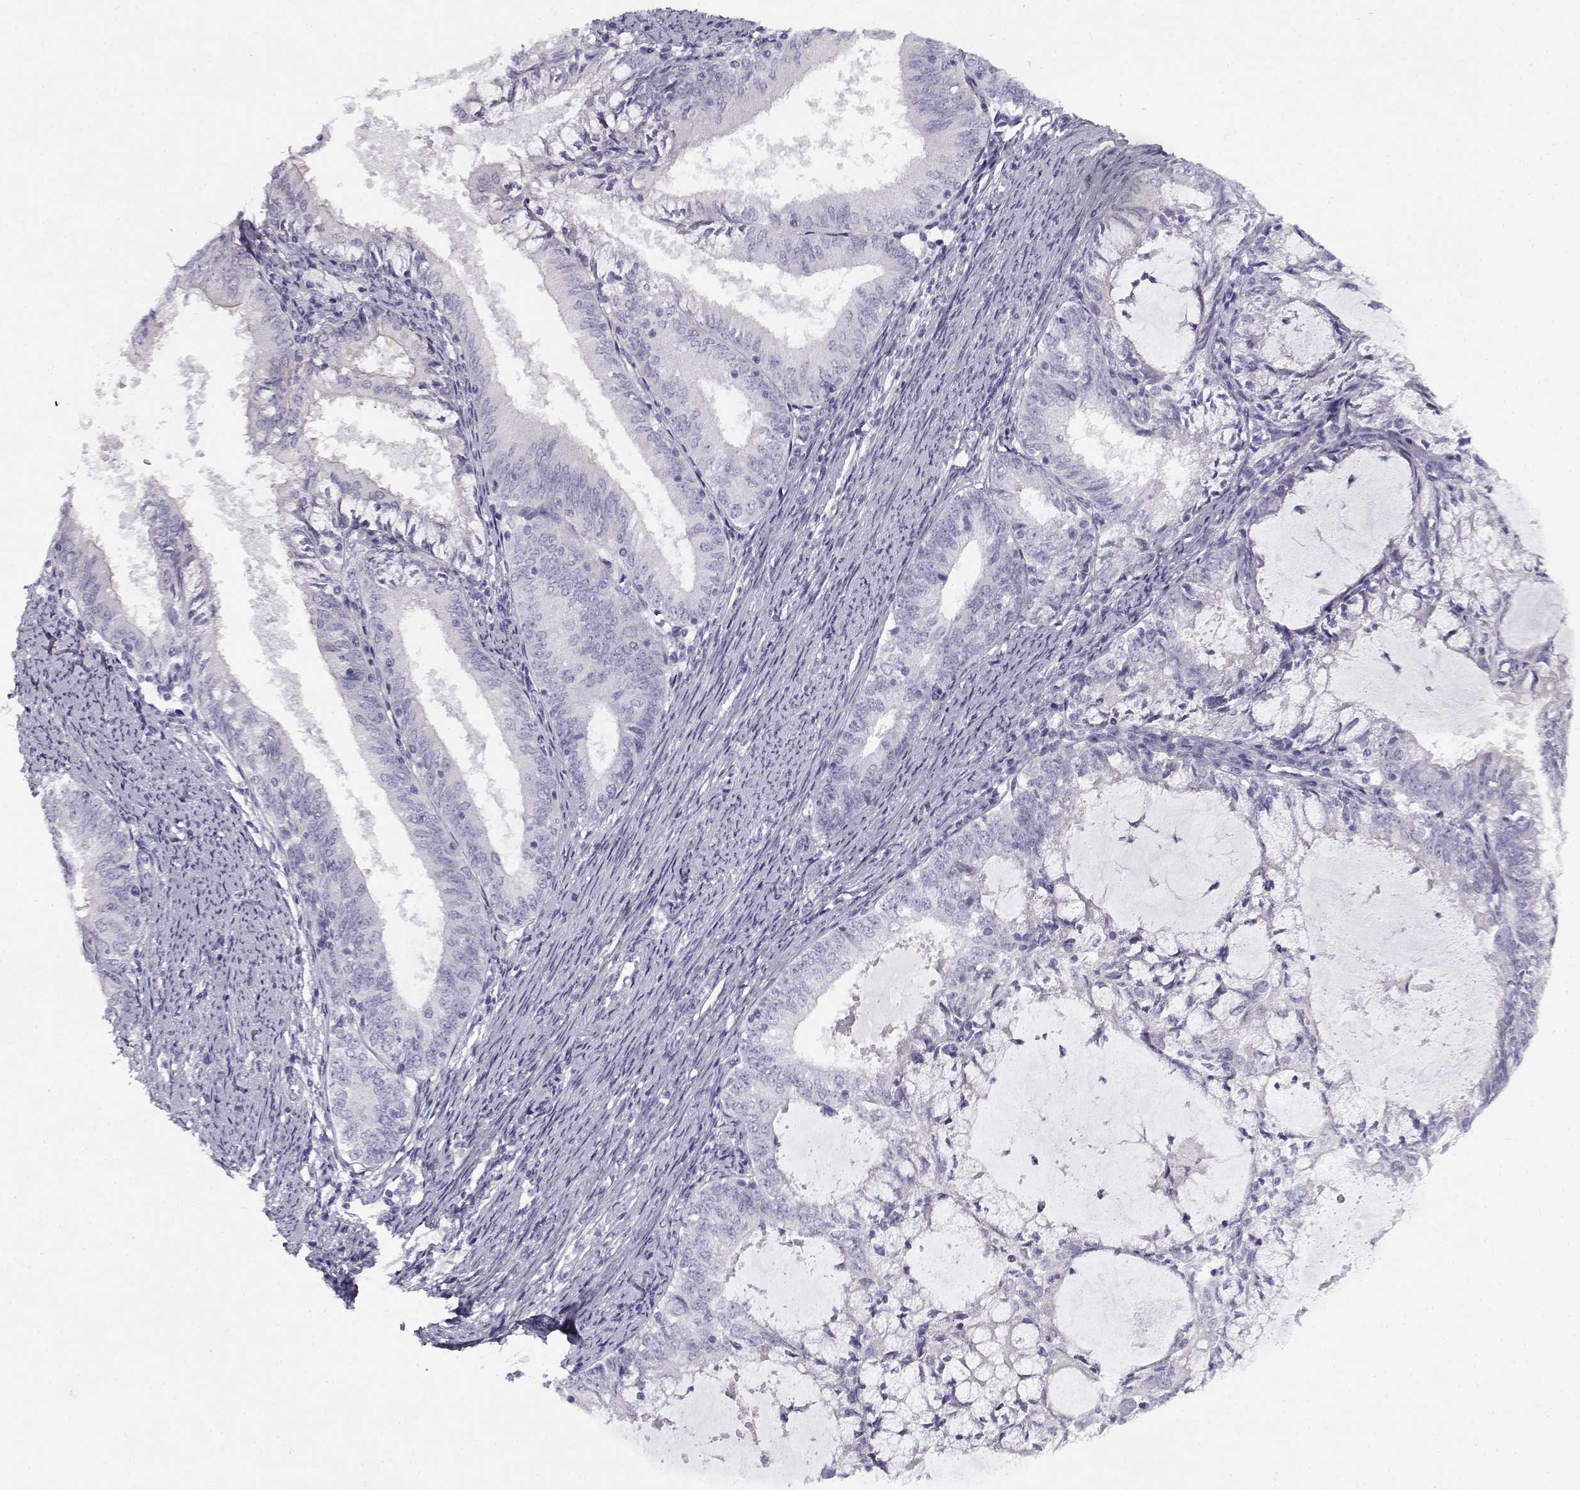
{"staining": {"intensity": "negative", "quantity": "none", "location": "none"}, "tissue": "endometrial cancer", "cell_type": "Tumor cells", "image_type": "cancer", "snomed": [{"axis": "morphology", "description": "Adenocarcinoma, NOS"}, {"axis": "topography", "description": "Endometrium"}], "caption": "Histopathology image shows no protein staining in tumor cells of endometrial adenocarcinoma tissue. (Stains: DAB (3,3'-diaminobenzidine) IHC with hematoxylin counter stain, Microscopy: brightfield microscopy at high magnification).", "gene": "CREB3L3", "patient": {"sex": "female", "age": 57}}